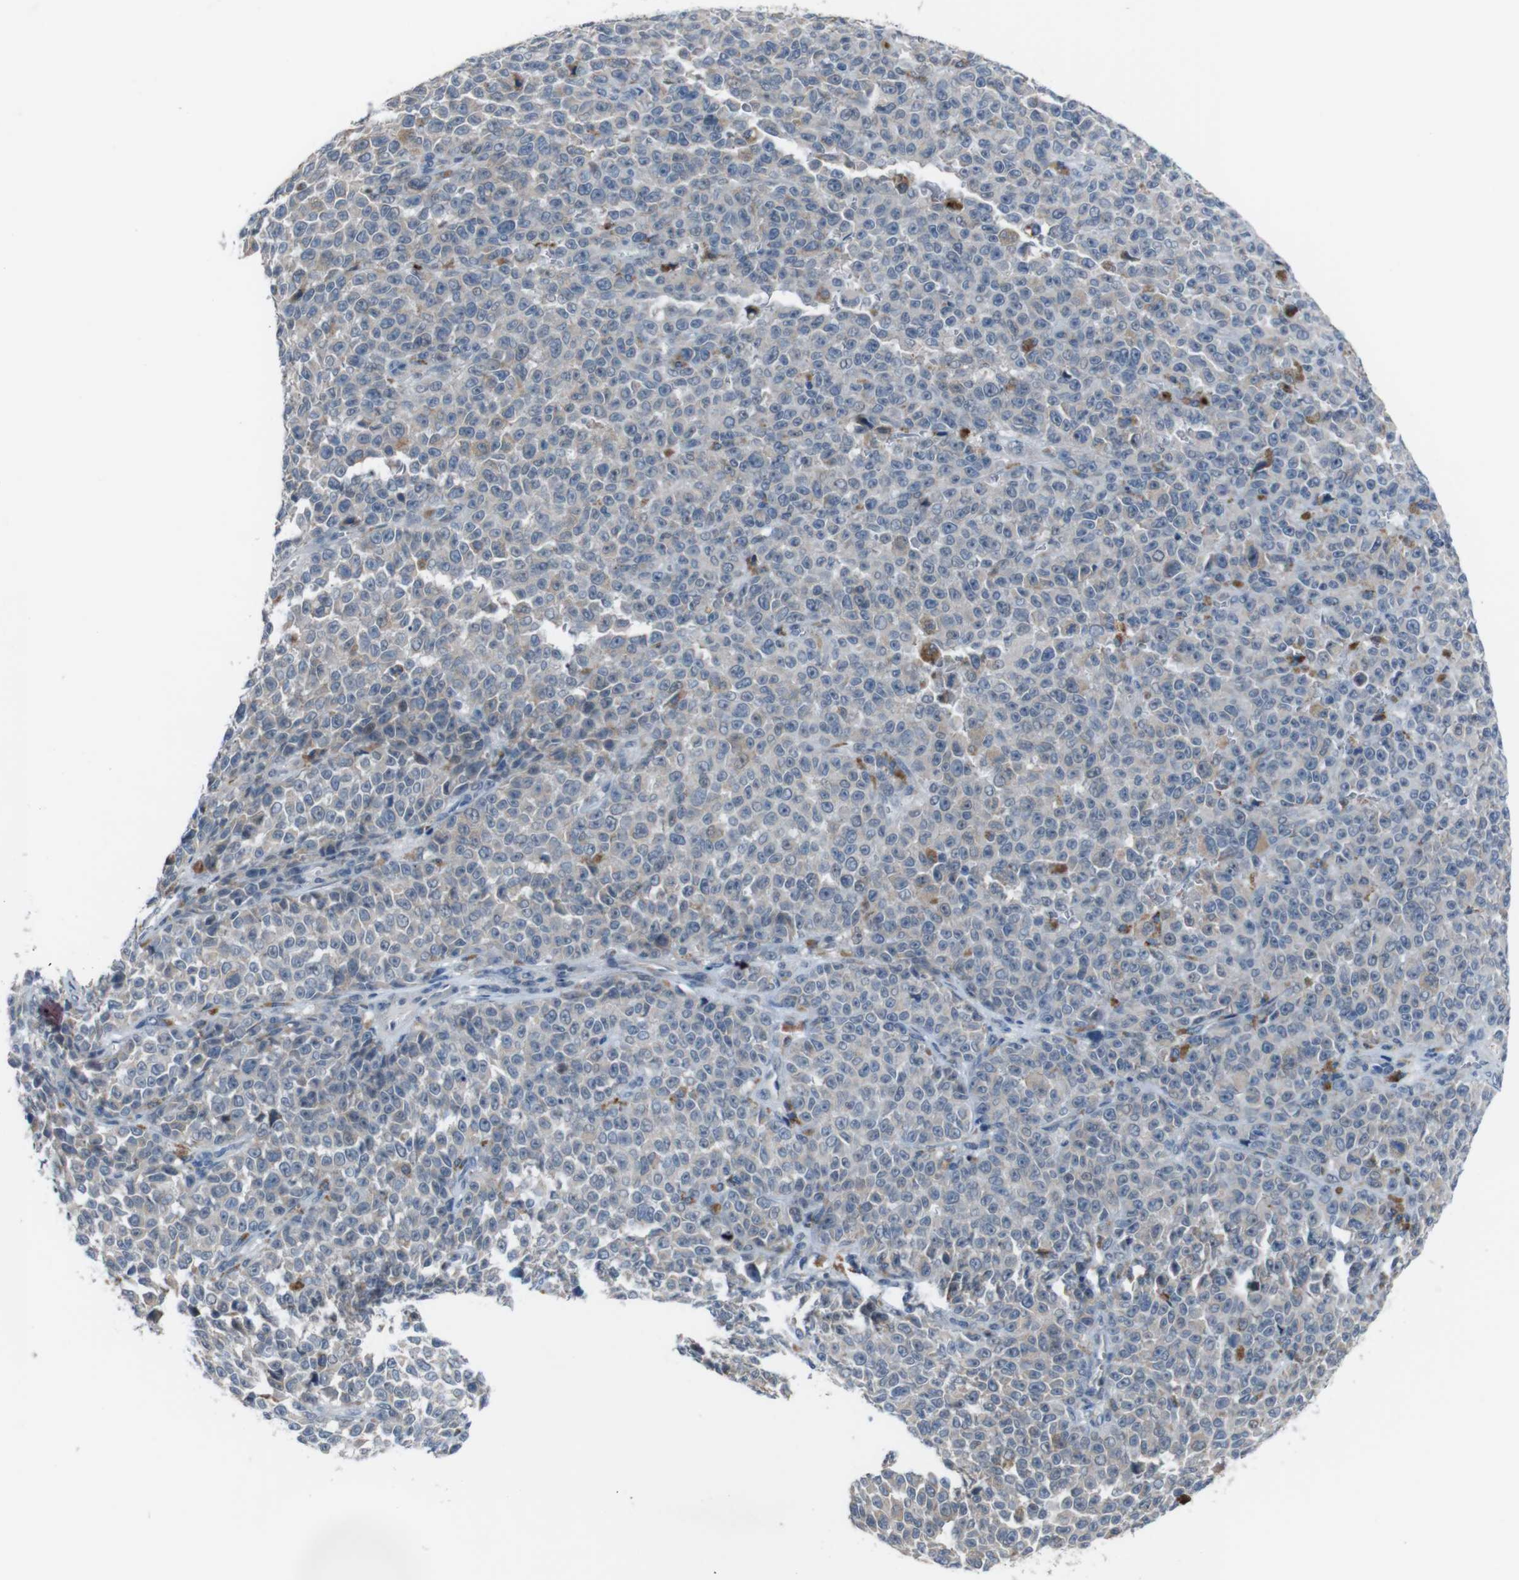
{"staining": {"intensity": "moderate", "quantity": "<25%", "location": "cytoplasmic/membranous"}, "tissue": "melanoma", "cell_type": "Tumor cells", "image_type": "cancer", "snomed": [{"axis": "morphology", "description": "Malignant melanoma, NOS"}, {"axis": "topography", "description": "Skin"}], "caption": "The histopathology image exhibits a brown stain indicating the presence of a protein in the cytoplasmic/membranous of tumor cells in malignant melanoma.", "gene": "CDH22", "patient": {"sex": "female", "age": 82}}